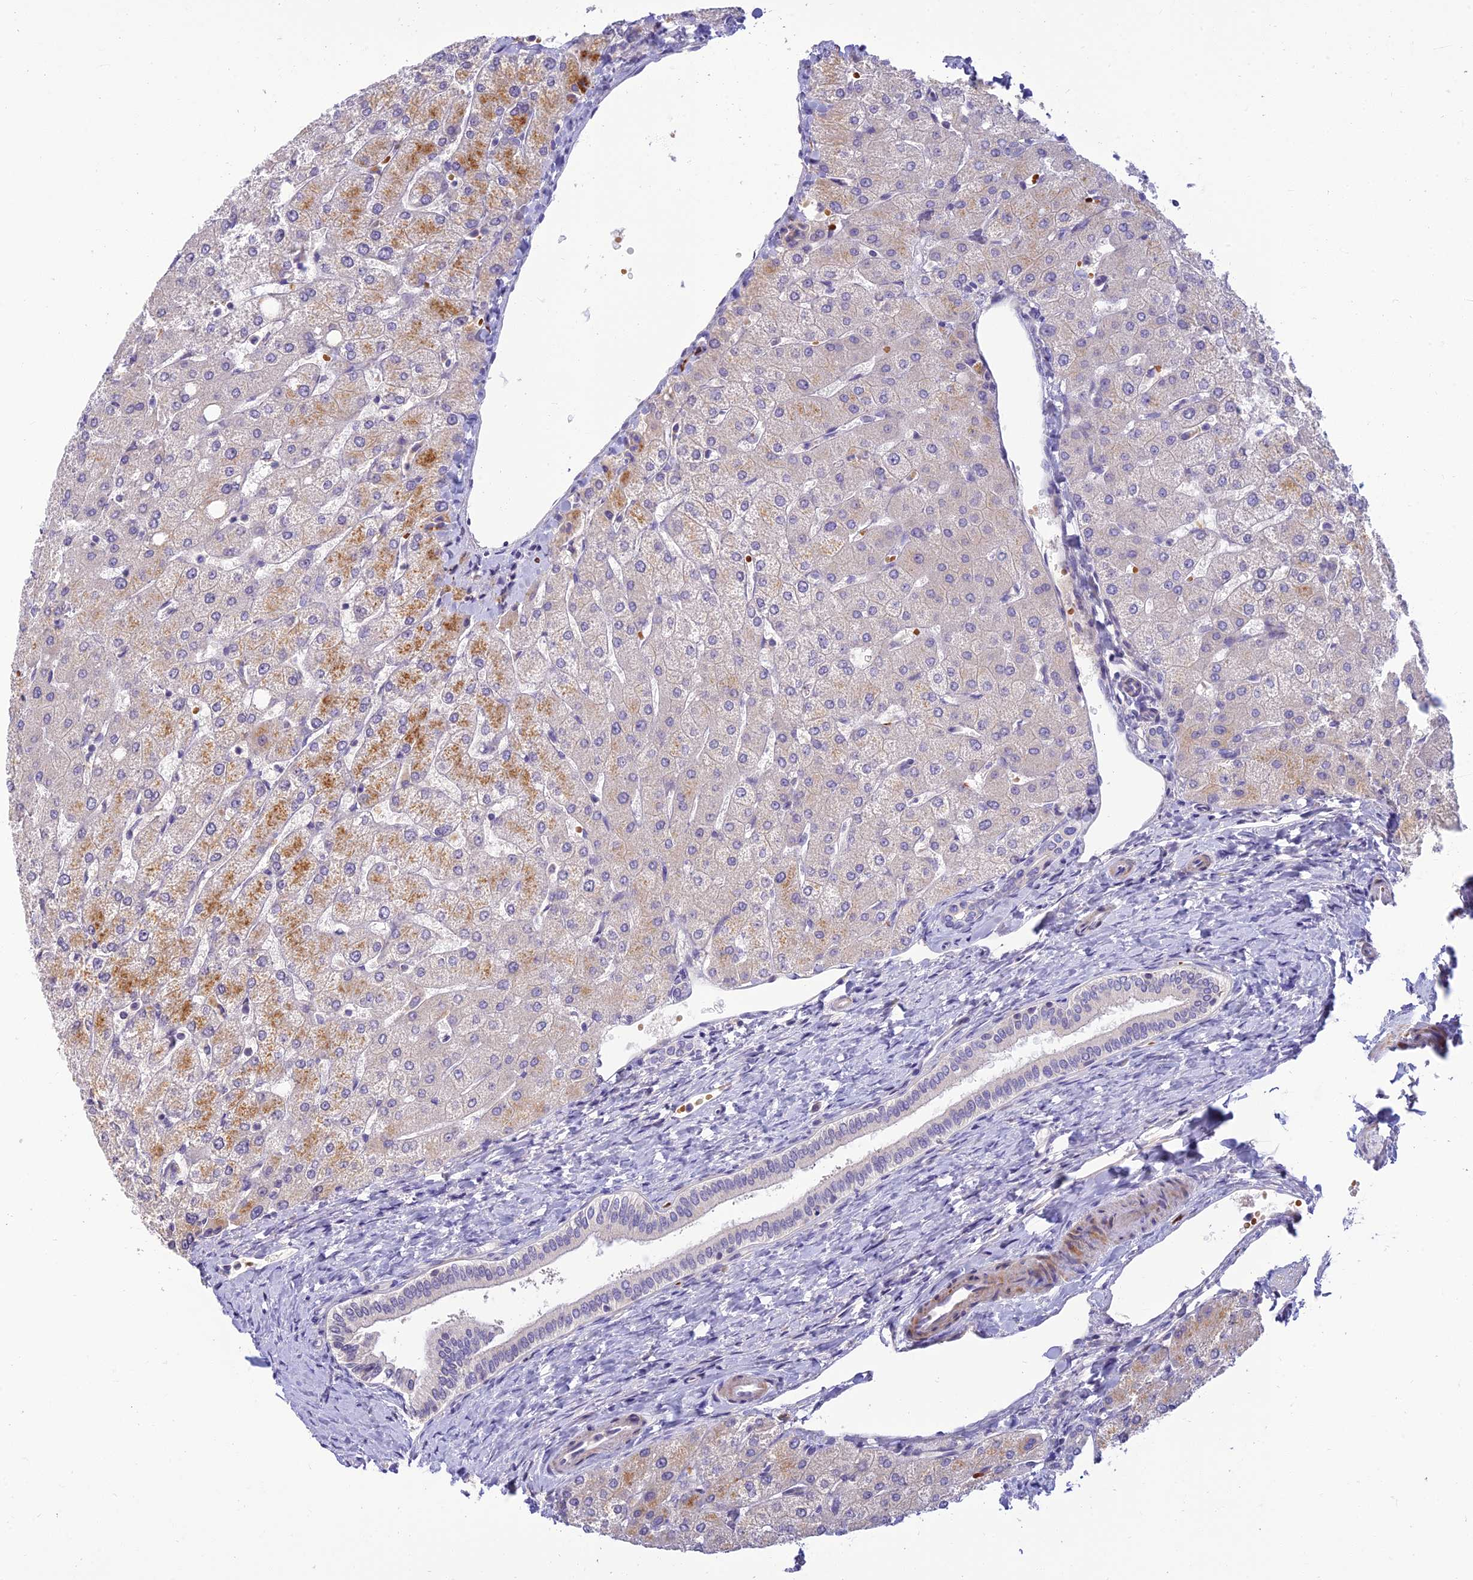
{"staining": {"intensity": "negative", "quantity": "none", "location": "none"}, "tissue": "liver", "cell_type": "Cholangiocytes", "image_type": "normal", "snomed": [{"axis": "morphology", "description": "Normal tissue, NOS"}, {"axis": "topography", "description": "Liver"}], "caption": "DAB immunohistochemical staining of normal human liver demonstrates no significant positivity in cholangiocytes. (Brightfield microscopy of DAB IHC at high magnification).", "gene": "CLIP4", "patient": {"sex": "female", "age": 54}}